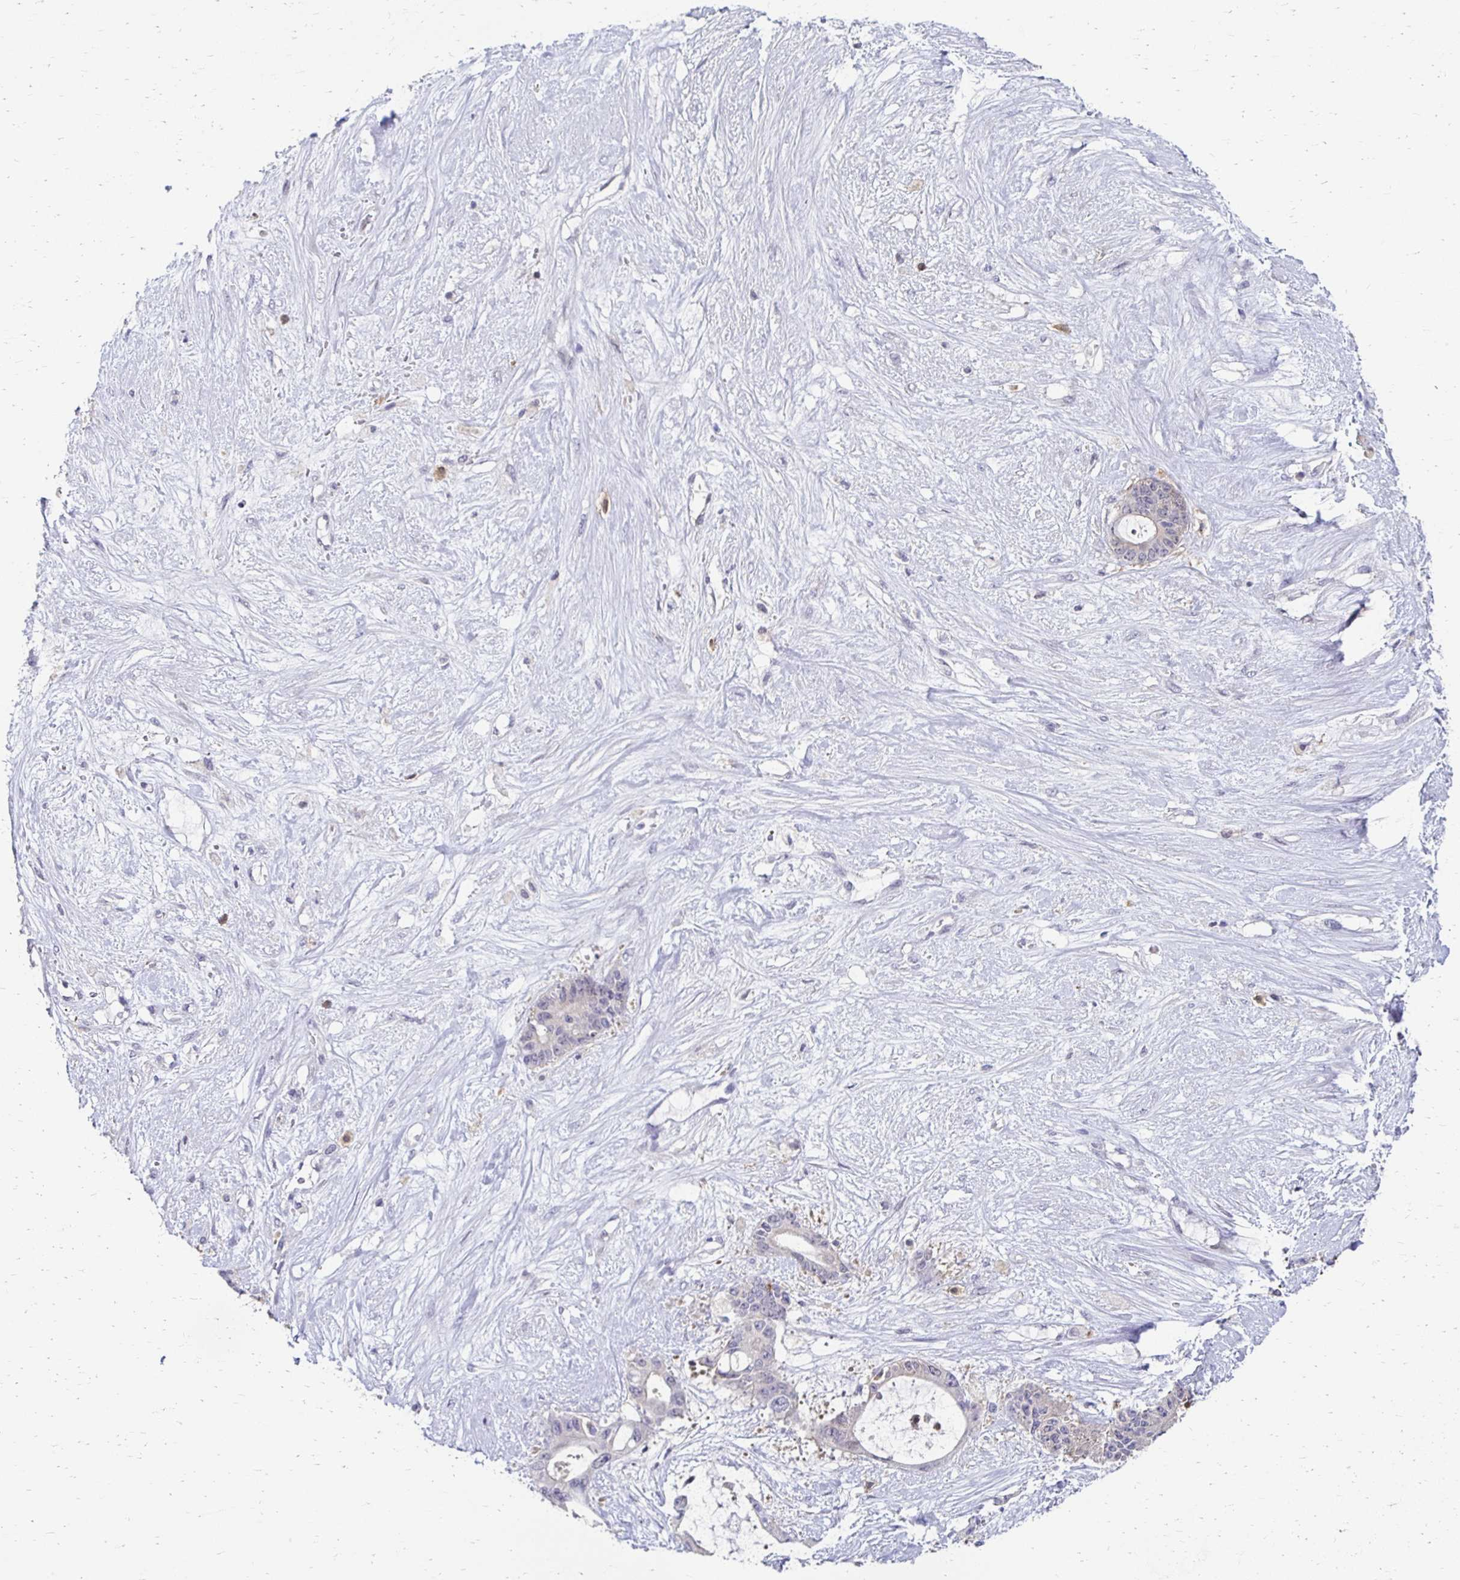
{"staining": {"intensity": "negative", "quantity": "none", "location": "none"}, "tissue": "liver cancer", "cell_type": "Tumor cells", "image_type": "cancer", "snomed": [{"axis": "morphology", "description": "Normal tissue, NOS"}, {"axis": "morphology", "description": "Cholangiocarcinoma"}, {"axis": "topography", "description": "Liver"}, {"axis": "topography", "description": "Peripheral nerve tissue"}], "caption": "There is no significant staining in tumor cells of liver cancer (cholangiocarcinoma).", "gene": "PADI2", "patient": {"sex": "female", "age": 73}}